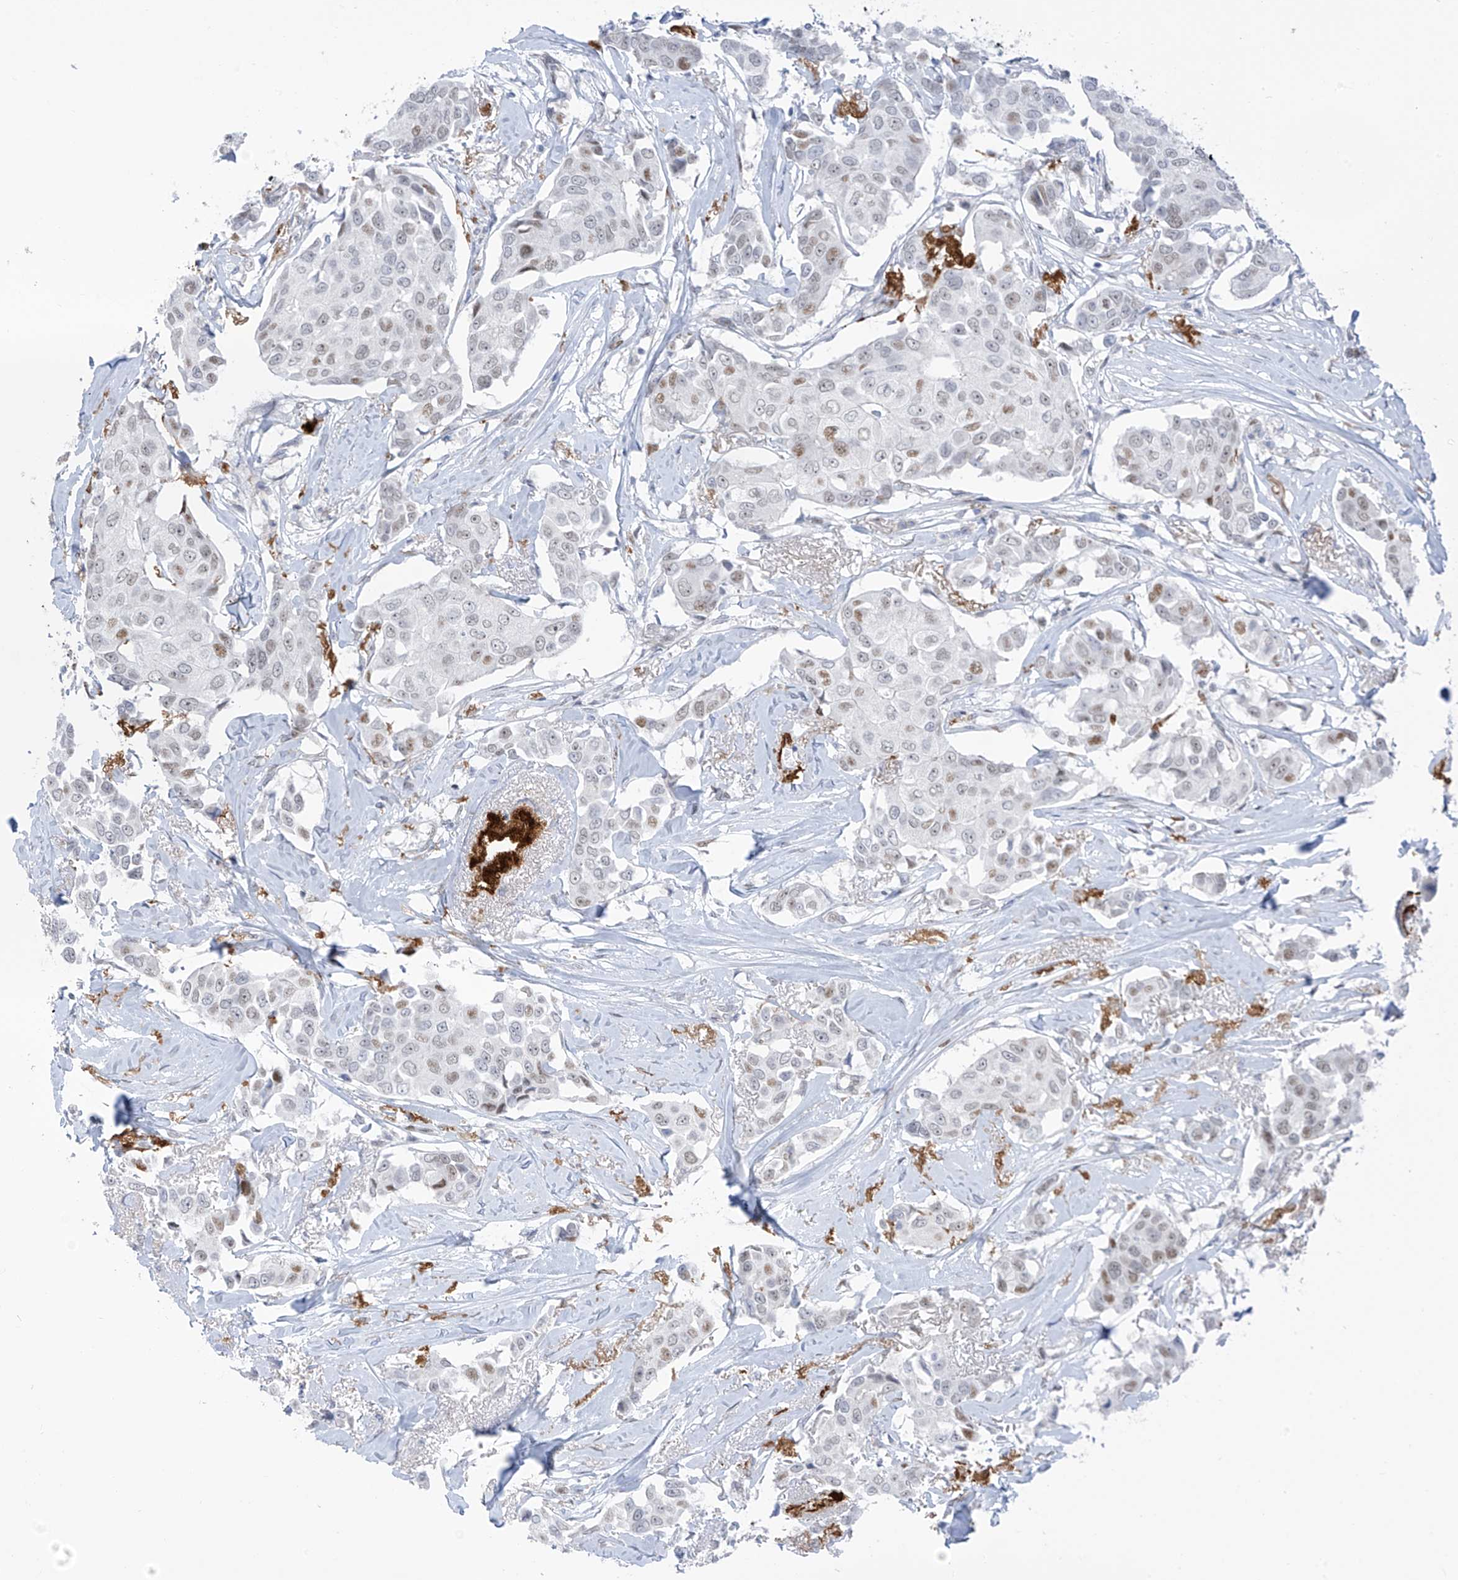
{"staining": {"intensity": "weak", "quantity": ">75%", "location": "nuclear"}, "tissue": "breast cancer", "cell_type": "Tumor cells", "image_type": "cancer", "snomed": [{"axis": "morphology", "description": "Duct carcinoma"}, {"axis": "topography", "description": "Breast"}], "caption": "Protein staining of breast cancer (intraductal carcinoma) tissue reveals weak nuclear staining in about >75% of tumor cells. The staining is performed using DAB brown chromogen to label protein expression. The nuclei are counter-stained blue using hematoxylin.", "gene": "LIN9", "patient": {"sex": "female", "age": 80}}